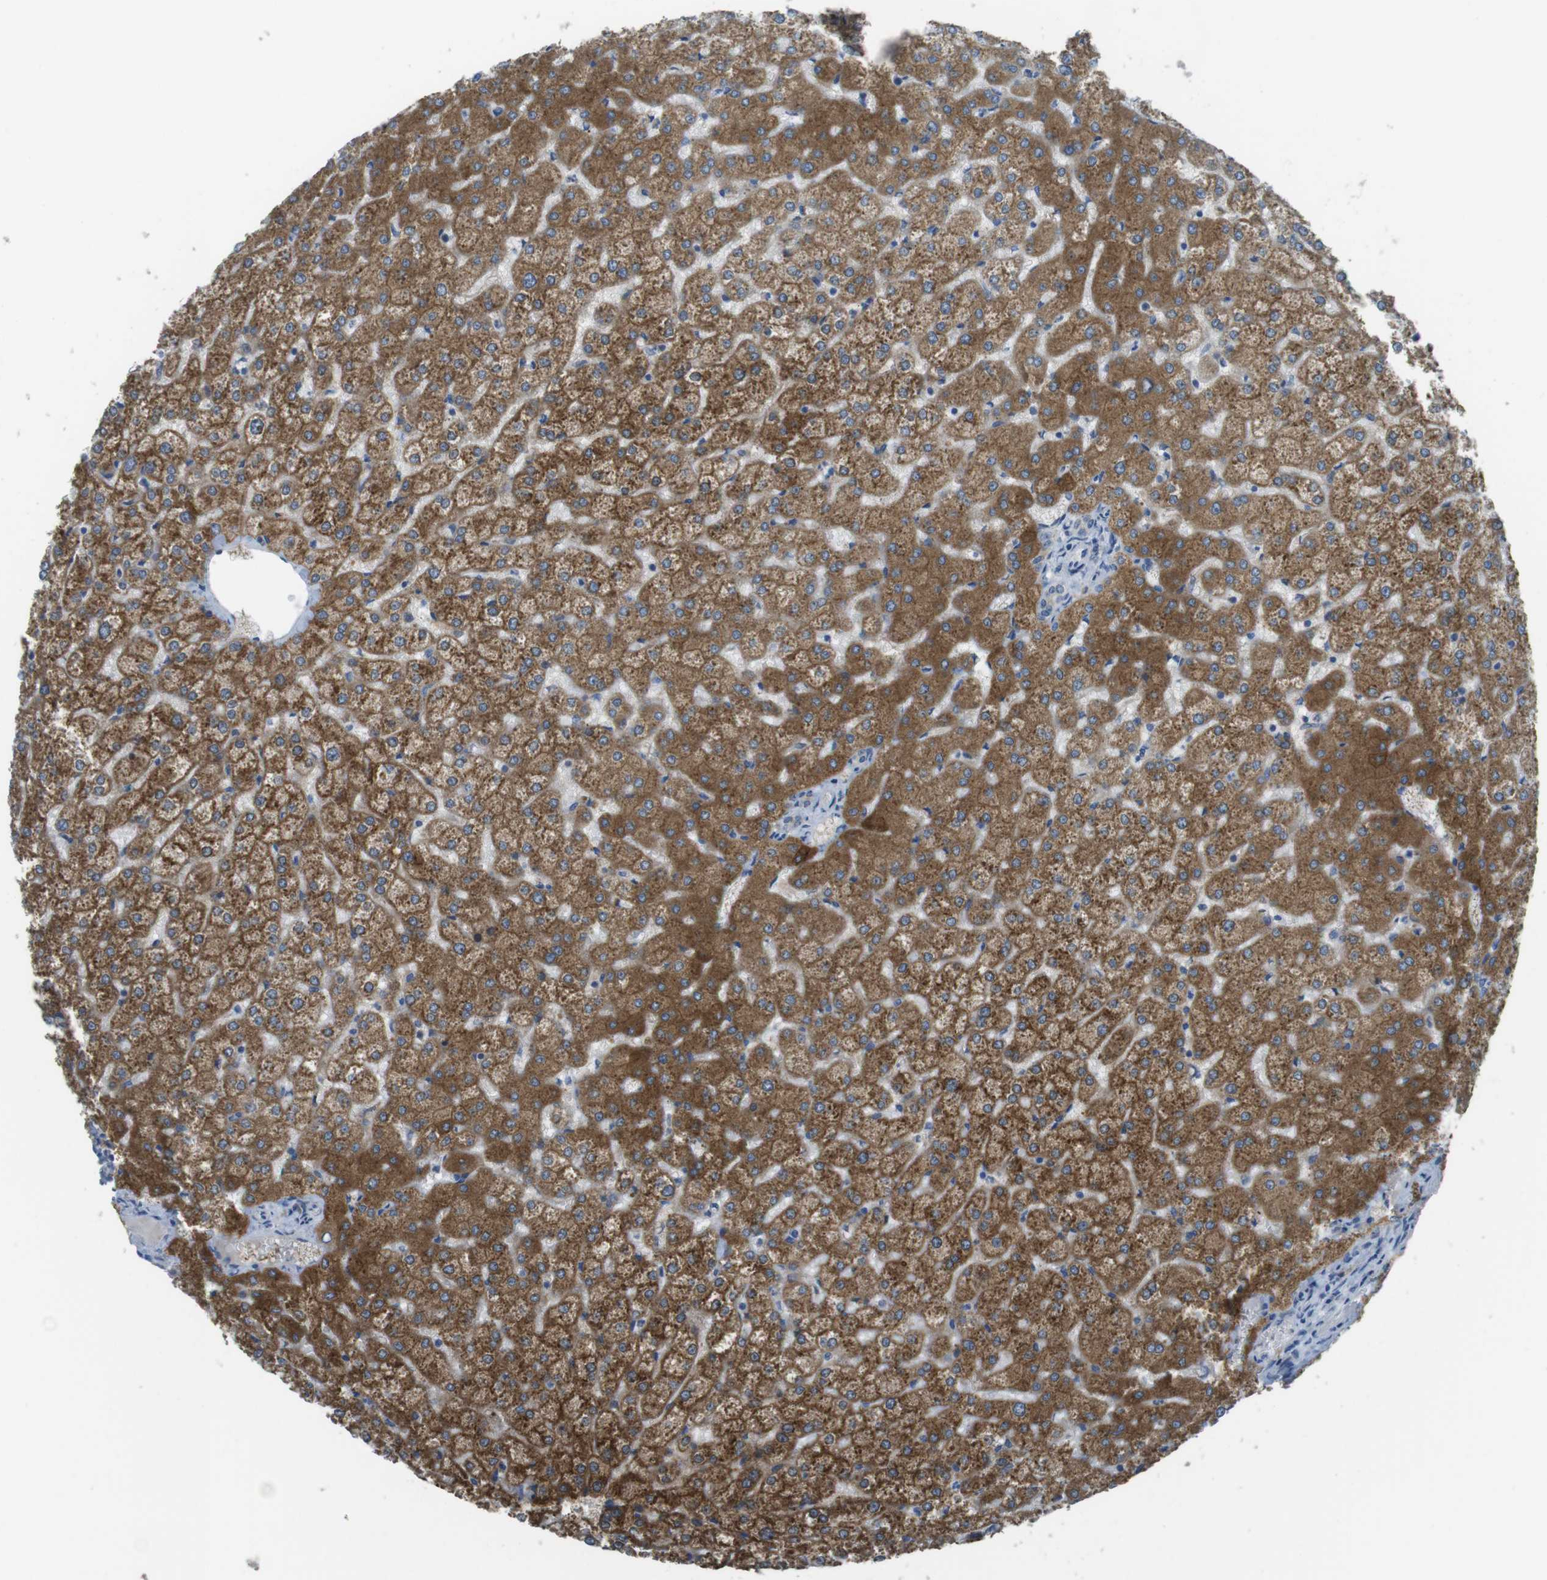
{"staining": {"intensity": "weak", "quantity": ">75%", "location": "cytoplasmic/membranous"}, "tissue": "liver", "cell_type": "Cholangiocytes", "image_type": "normal", "snomed": [{"axis": "morphology", "description": "Normal tissue, NOS"}, {"axis": "topography", "description": "Liver"}], "caption": "Cholangiocytes demonstrate weak cytoplasmic/membranous expression in about >75% of cells in unremarkable liver.", "gene": "MTHFD1L", "patient": {"sex": "female", "age": 32}}